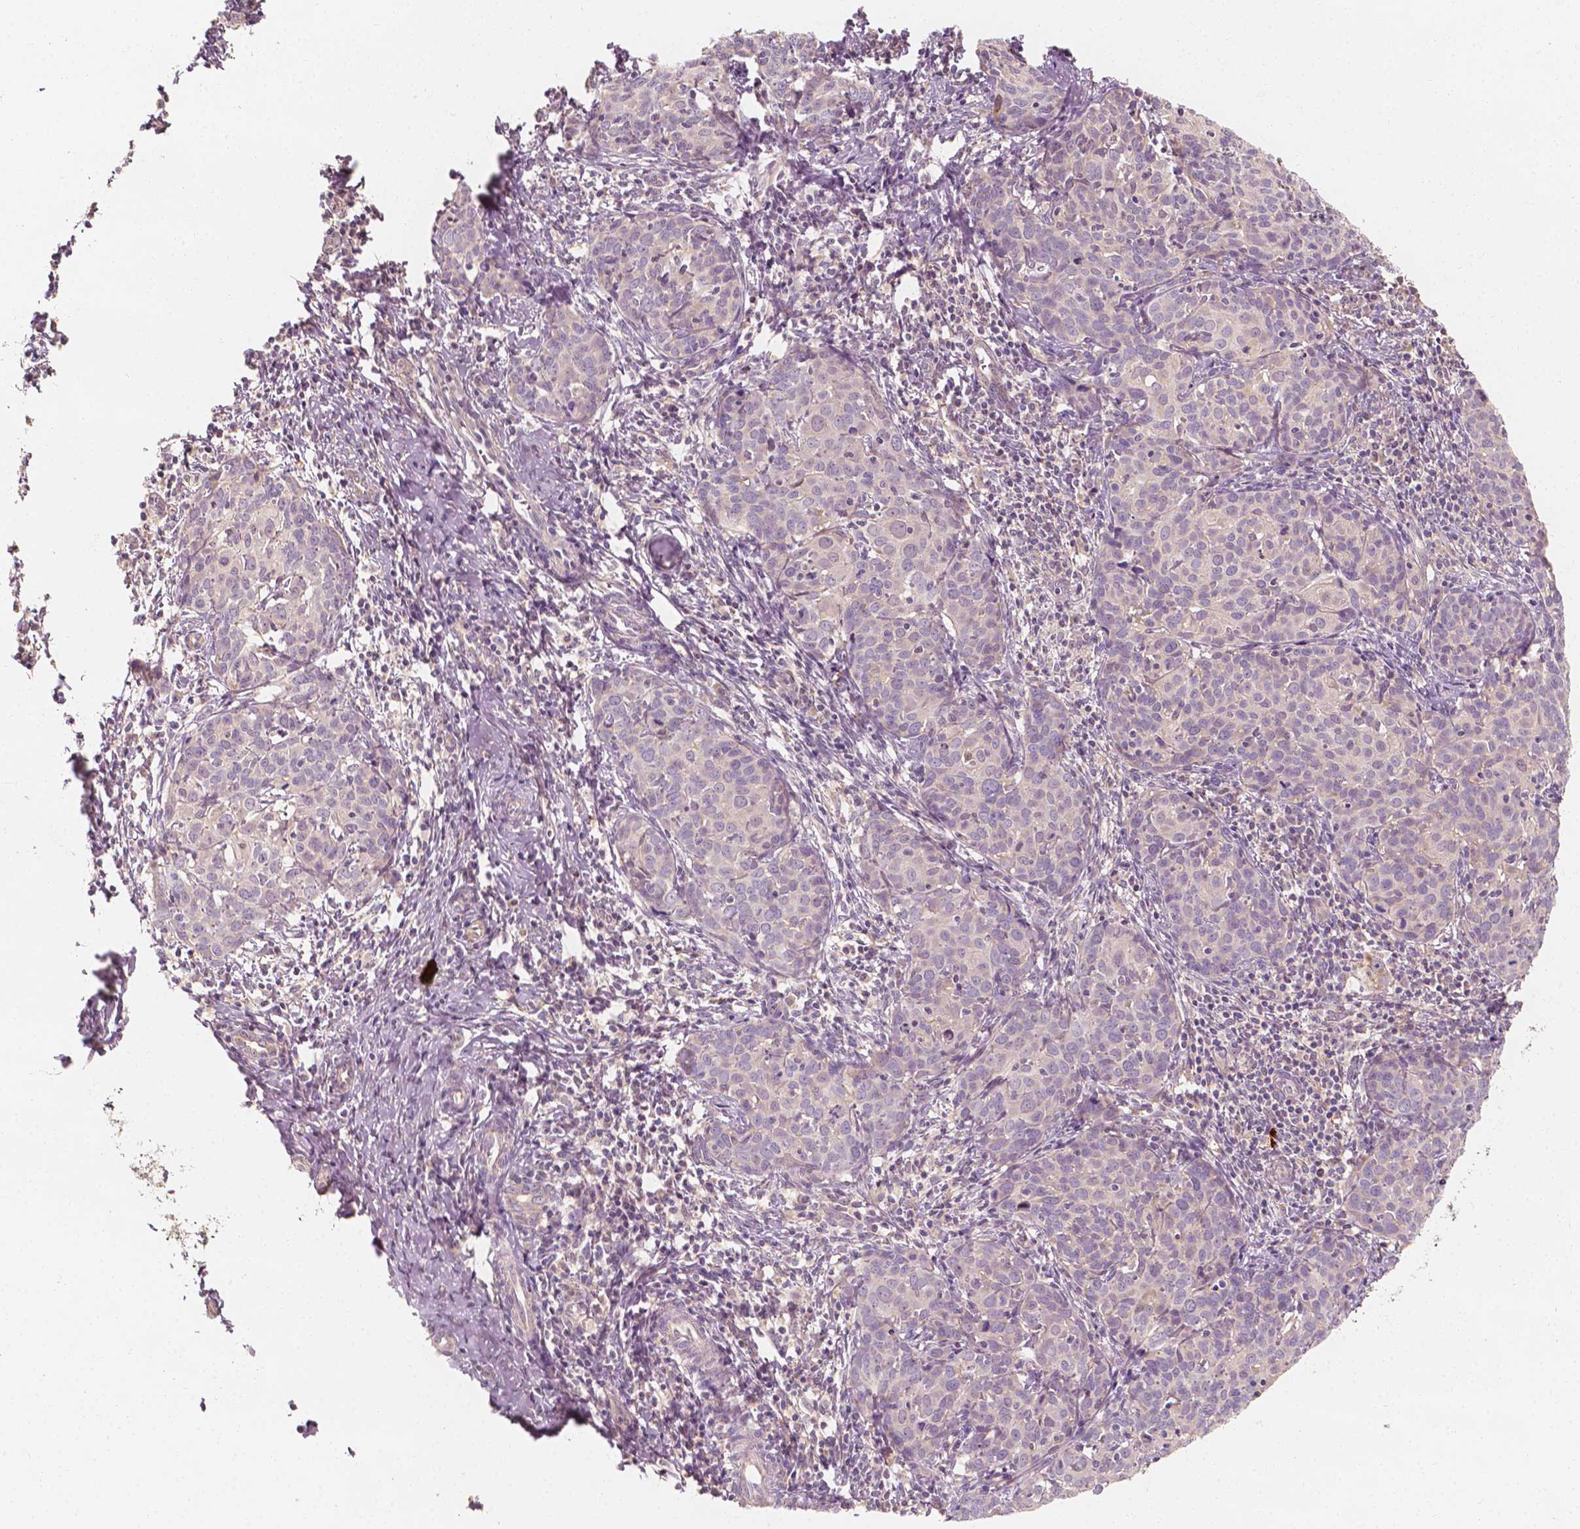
{"staining": {"intensity": "negative", "quantity": "none", "location": "none"}, "tissue": "cervical cancer", "cell_type": "Tumor cells", "image_type": "cancer", "snomed": [{"axis": "morphology", "description": "Squamous cell carcinoma, NOS"}, {"axis": "topography", "description": "Cervix"}], "caption": "This is an immunohistochemistry histopathology image of cervical cancer. There is no positivity in tumor cells.", "gene": "SHPK", "patient": {"sex": "female", "age": 62}}